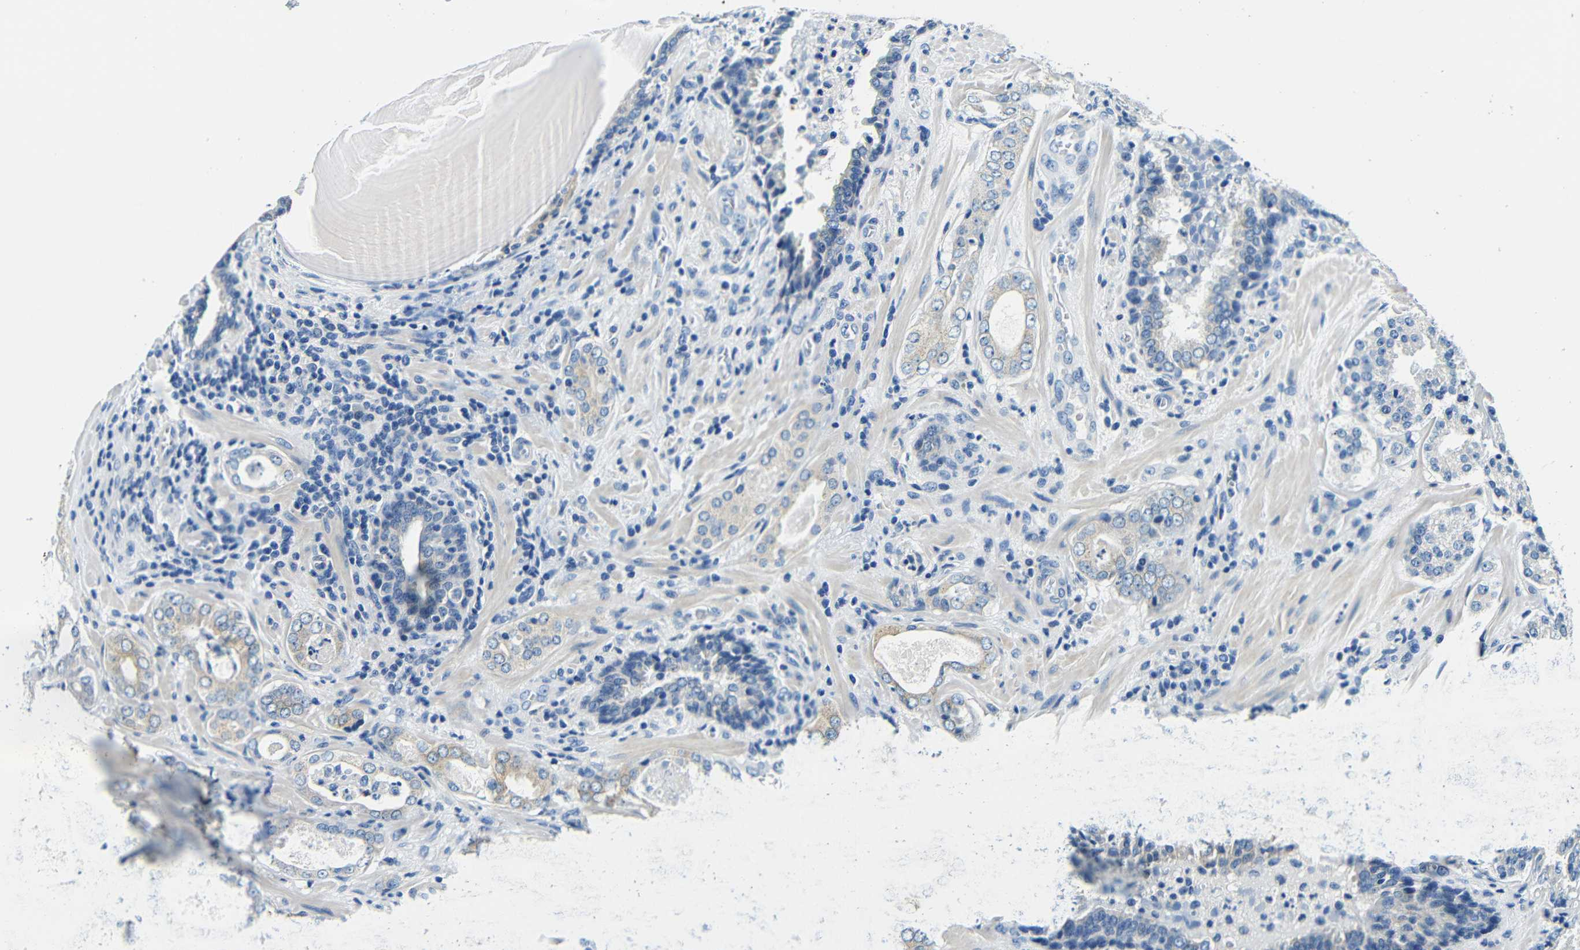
{"staining": {"intensity": "negative", "quantity": "none", "location": "none"}, "tissue": "prostate cancer", "cell_type": "Tumor cells", "image_type": "cancer", "snomed": [{"axis": "morphology", "description": "Adenocarcinoma, High grade"}, {"axis": "topography", "description": "Prostate"}], "caption": "High-grade adenocarcinoma (prostate) stained for a protein using IHC displays no staining tumor cells.", "gene": "FMO5", "patient": {"sex": "male", "age": 60}}